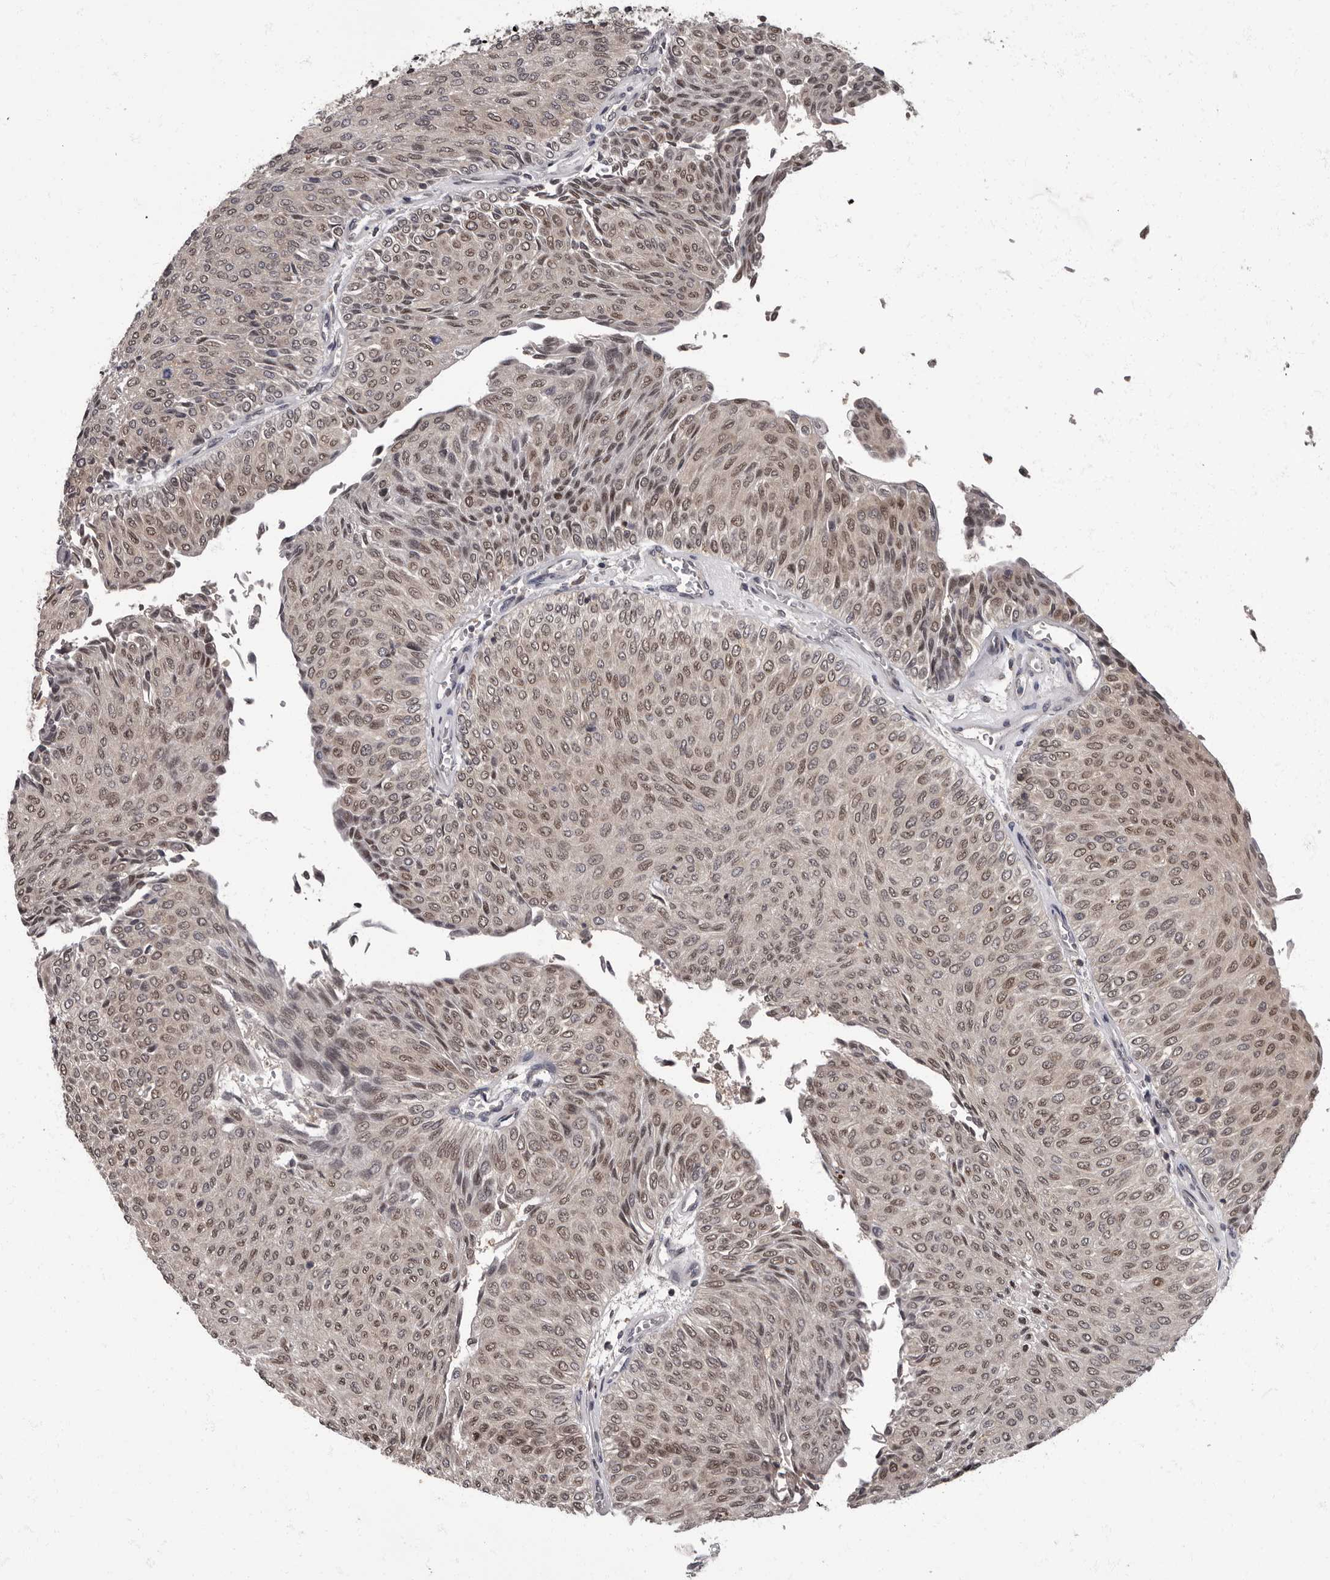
{"staining": {"intensity": "weak", "quantity": ">75%", "location": "nuclear"}, "tissue": "urothelial cancer", "cell_type": "Tumor cells", "image_type": "cancer", "snomed": [{"axis": "morphology", "description": "Urothelial carcinoma, Low grade"}, {"axis": "topography", "description": "Urinary bladder"}], "caption": "Weak nuclear staining for a protein is appreciated in approximately >75% of tumor cells of urothelial cancer using immunohistochemistry (IHC).", "gene": "C1orf50", "patient": {"sex": "male", "age": 78}}